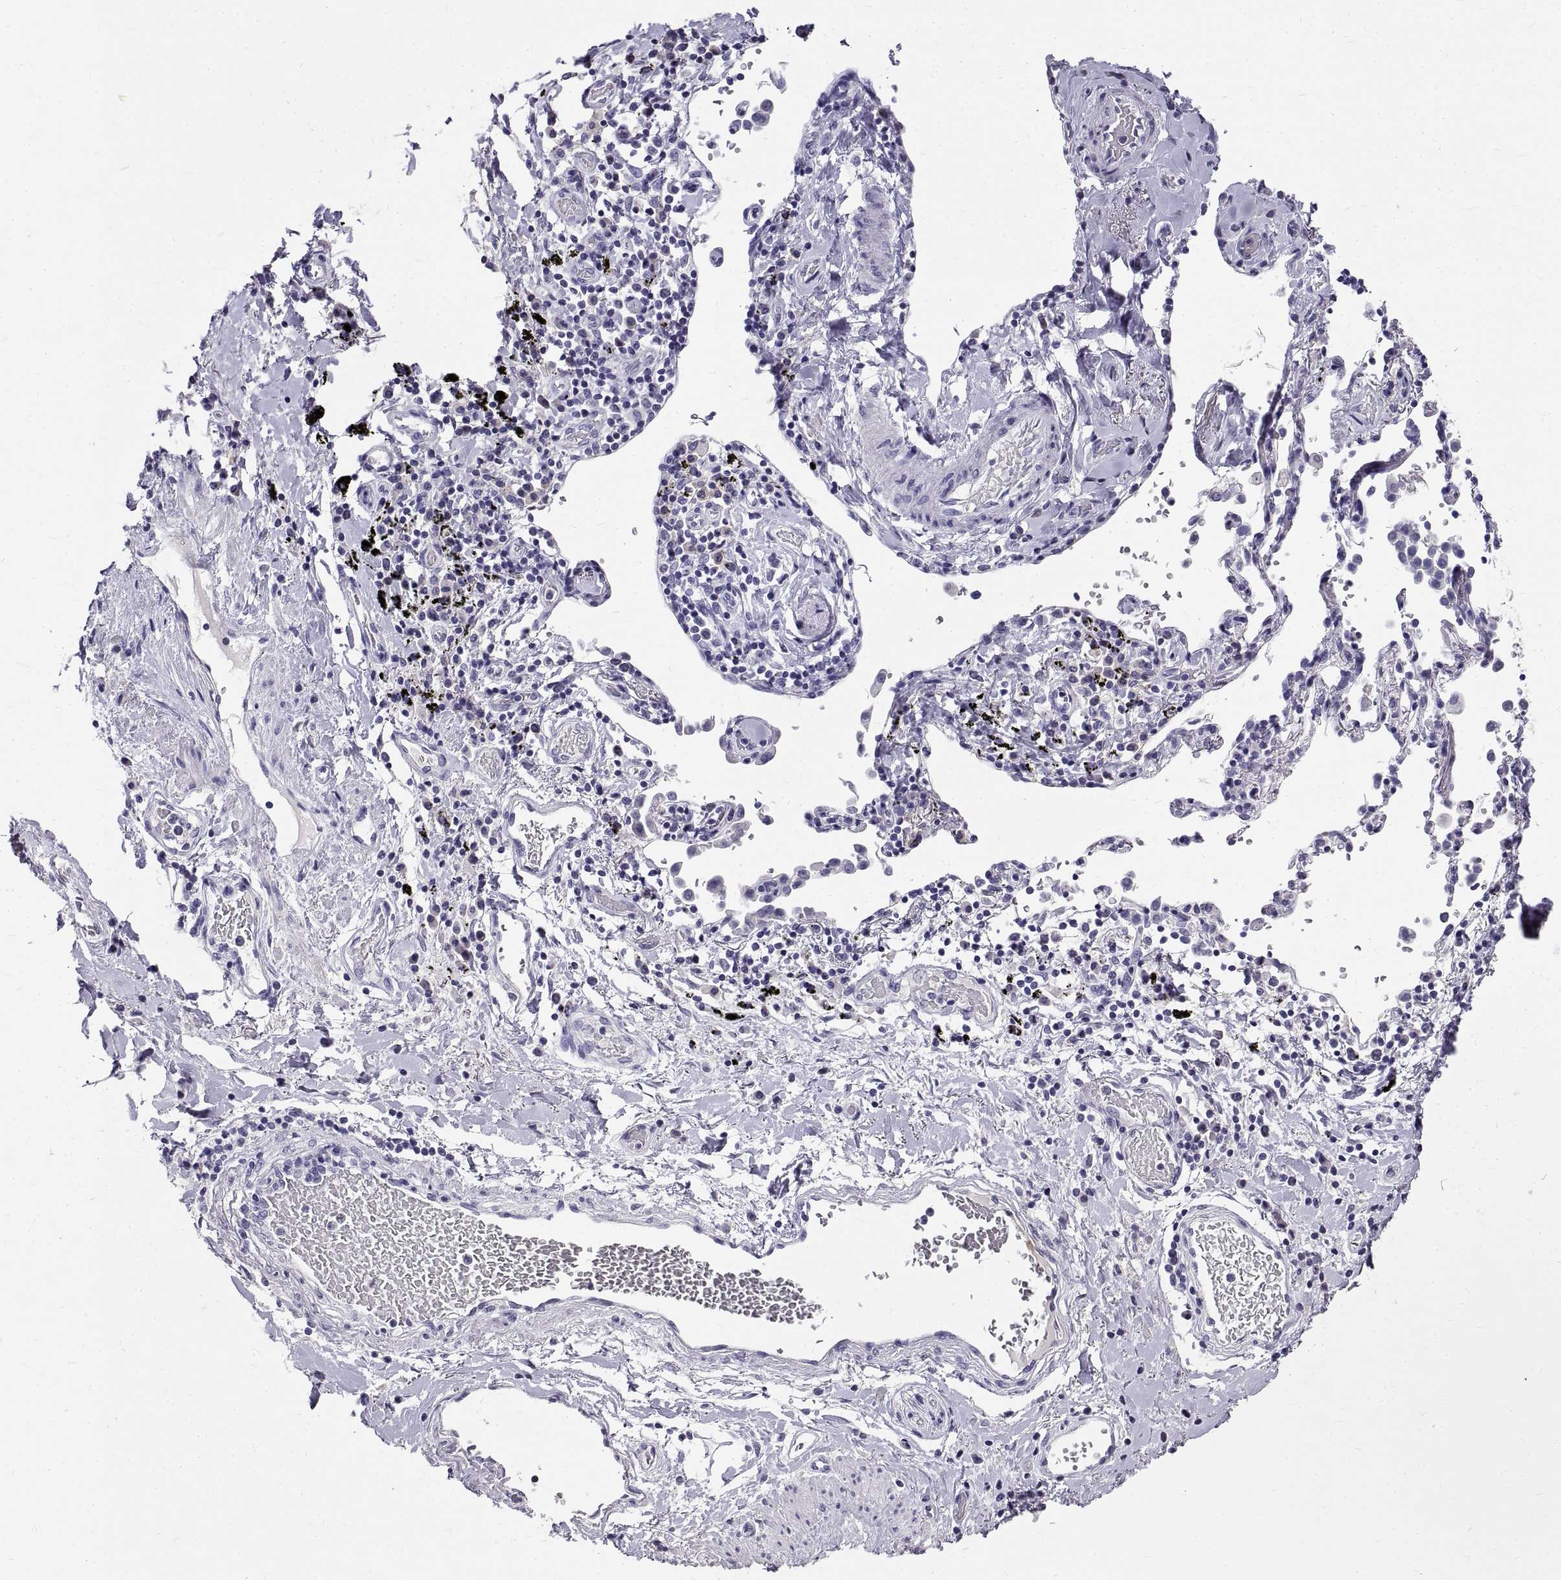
{"staining": {"intensity": "negative", "quantity": "none", "location": "none"}, "tissue": "lung cancer", "cell_type": "Tumor cells", "image_type": "cancer", "snomed": [{"axis": "morphology", "description": "Squamous cell carcinoma, NOS"}, {"axis": "topography", "description": "Lung"}], "caption": "A histopathology image of squamous cell carcinoma (lung) stained for a protein shows no brown staining in tumor cells. (Immunohistochemistry (ihc), brightfield microscopy, high magnification).", "gene": "GNG12", "patient": {"sex": "male", "age": 57}}